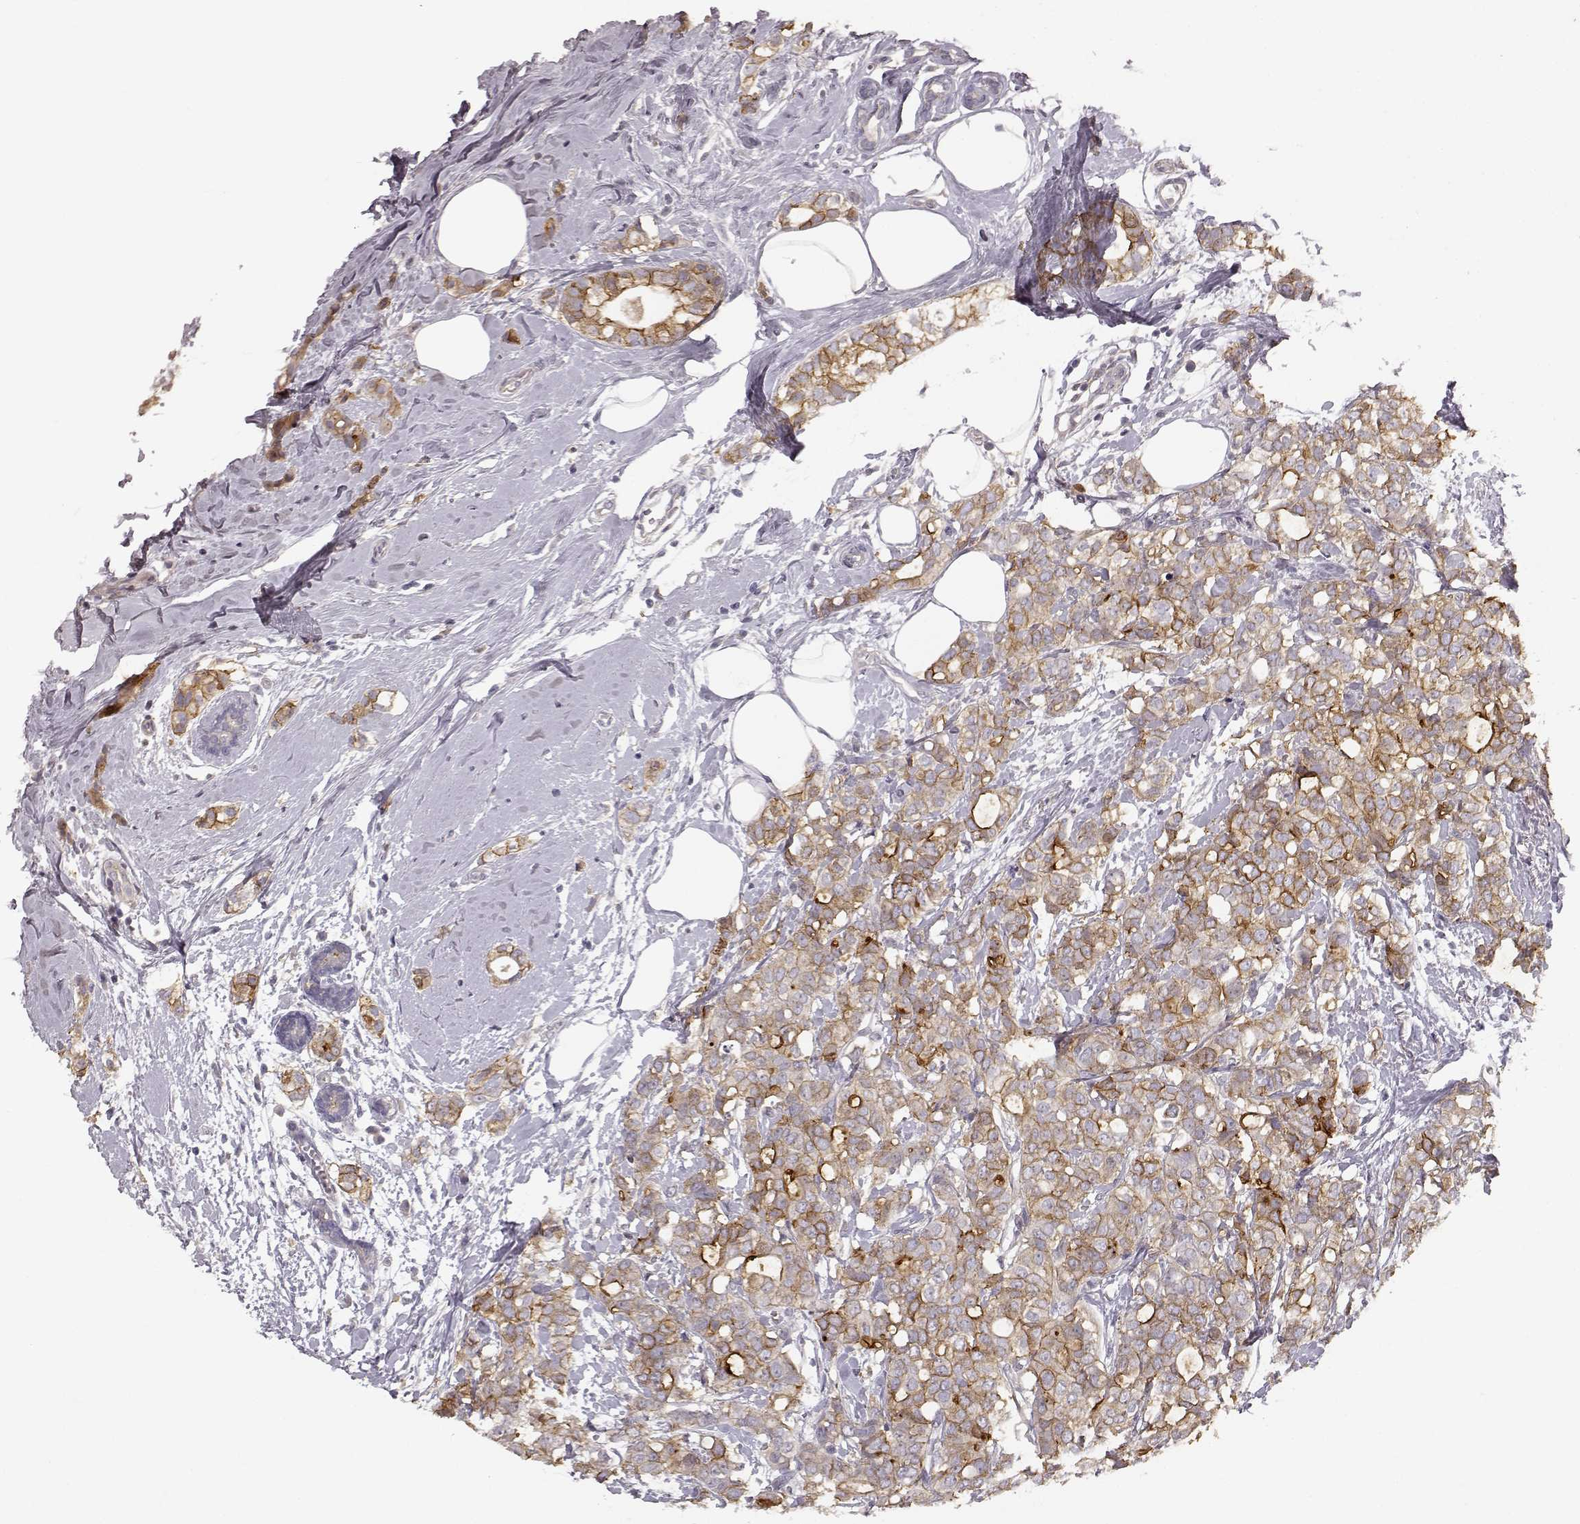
{"staining": {"intensity": "moderate", "quantity": ">75%", "location": "cytoplasmic/membranous"}, "tissue": "breast cancer", "cell_type": "Tumor cells", "image_type": "cancer", "snomed": [{"axis": "morphology", "description": "Duct carcinoma"}, {"axis": "topography", "description": "Breast"}], "caption": "Human breast cancer stained for a protein (brown) demonstrates moderate cytoplasmic/membranous positive staining in about >75% of tumor cells.", "gene": "GHR", "patient": {"sex": "female", "age": 40}}